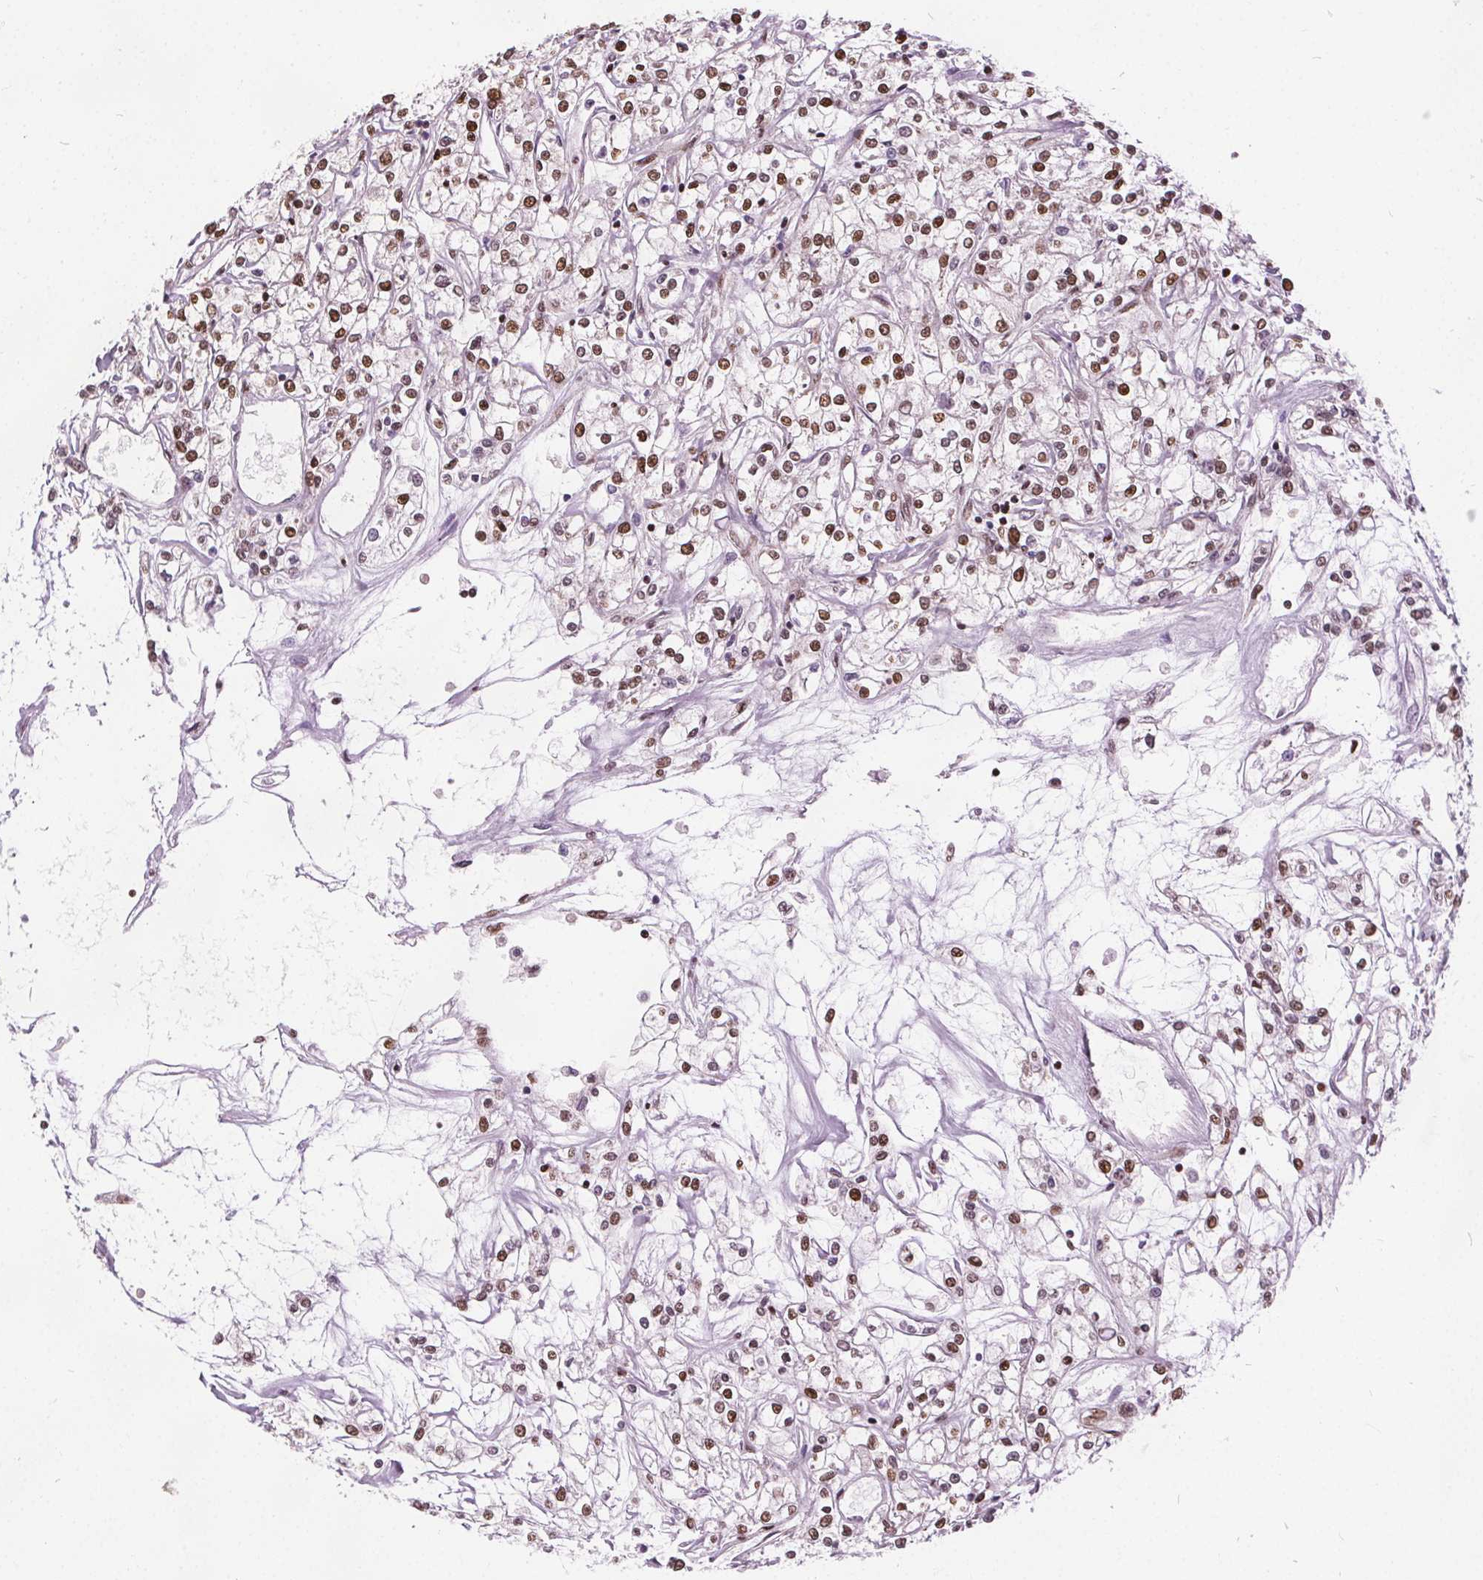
{"staining": {"intensity": "moderate", "quantity": ">75%", "location": "nuclear"}, "tissue": "renal cancer", "cell_type": "Tumor cells", "image_type": "cancer", "snomed": [{"axis": "morphology", "description": "Adenocarcinoma, NOS"}, {"axis": "topography", "description": "Kidney"}], "caption": "Adenocarcinoma (renal) was stained to show a protein in brown. There is medium levels of moderate nuclear staining in approximately >75% of tumor cells. (DAB (3,3'-diaminobenzidine) IHC with brightfield microscopy, high magnification).", "gene": "ISLR2", "patient": {"sex": "female", "age": 59}}